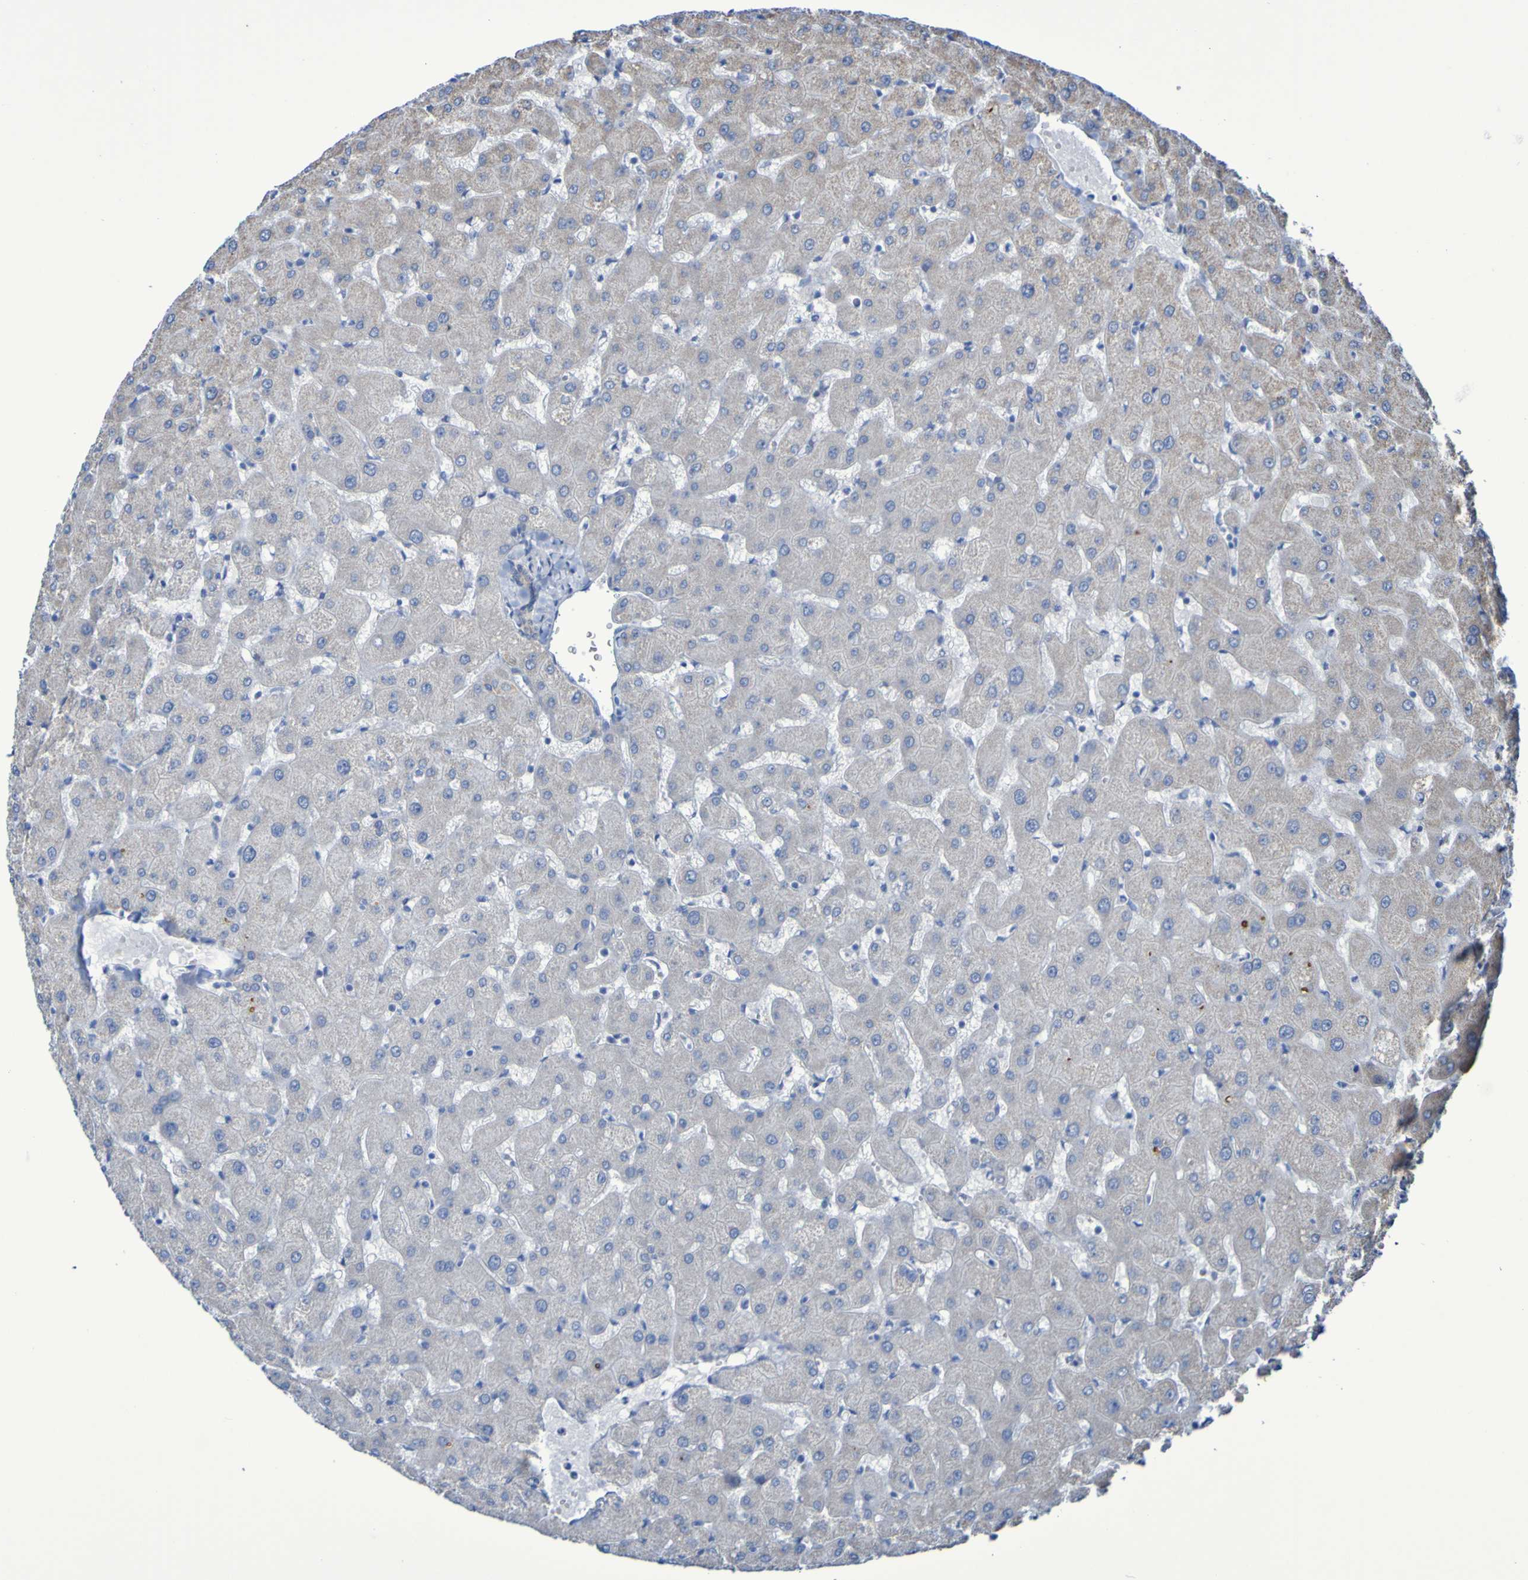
{"staining": {"intensity": "weak", "quantity": "<25%", "location": "cytoplasmic/membranous"}, "tissue": "liver", "cell_type": "Cholangiocytes", "image_type": "normal", "snomed": [{"axis": "morphology", "description": "Normal tissue, NOS"}, {"axis": "topography", "description": "Liver"}], "caption": "Immunohistochemical staining of normal liver demonstrates no significant staining in cholangiocytes.", "gene": "CNTN2", "patient": {"sex": "female", "age": 63}}